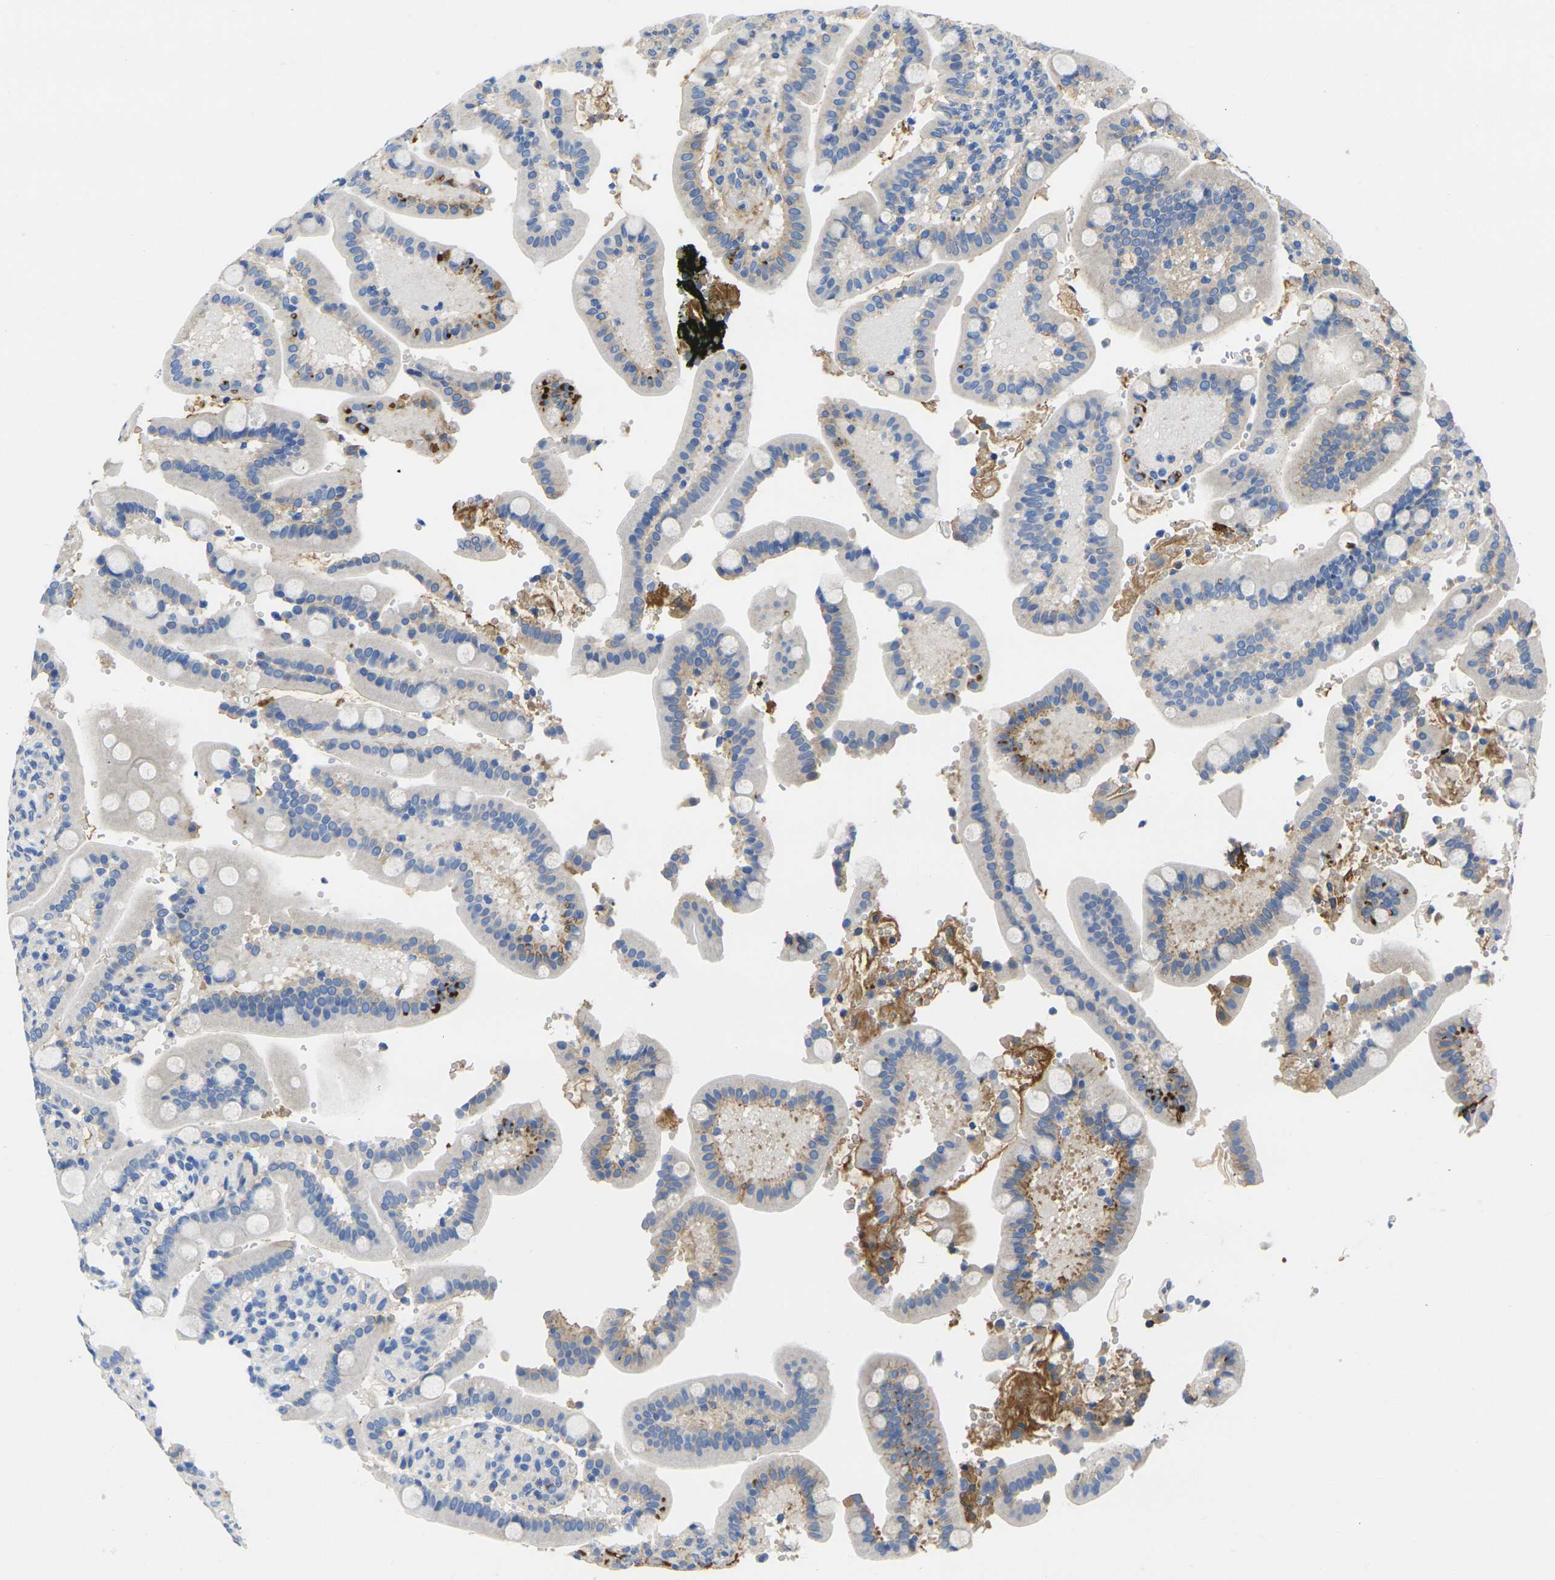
{"staining": {"intensity": "moderate", "quantity": "<25%", "location": "cytoplasmic/membranous"}, "tissue": "duodenum", "cell_type": "Glandular cells", "image_type": "normal", "snomed": [{"axis": "morphology", "description": "Normal tissue, NOS"}, {"axis": "topography", "description": "Small intestine, NOS"}], "caption": "Immunohistochemical staining of normal duodenum exhibits moderate cytoplasmic/membranous protein positivity in about <25% of glandular cells.", "gene": "GREM2", "patient": {"sex": "female", "age": 71}}